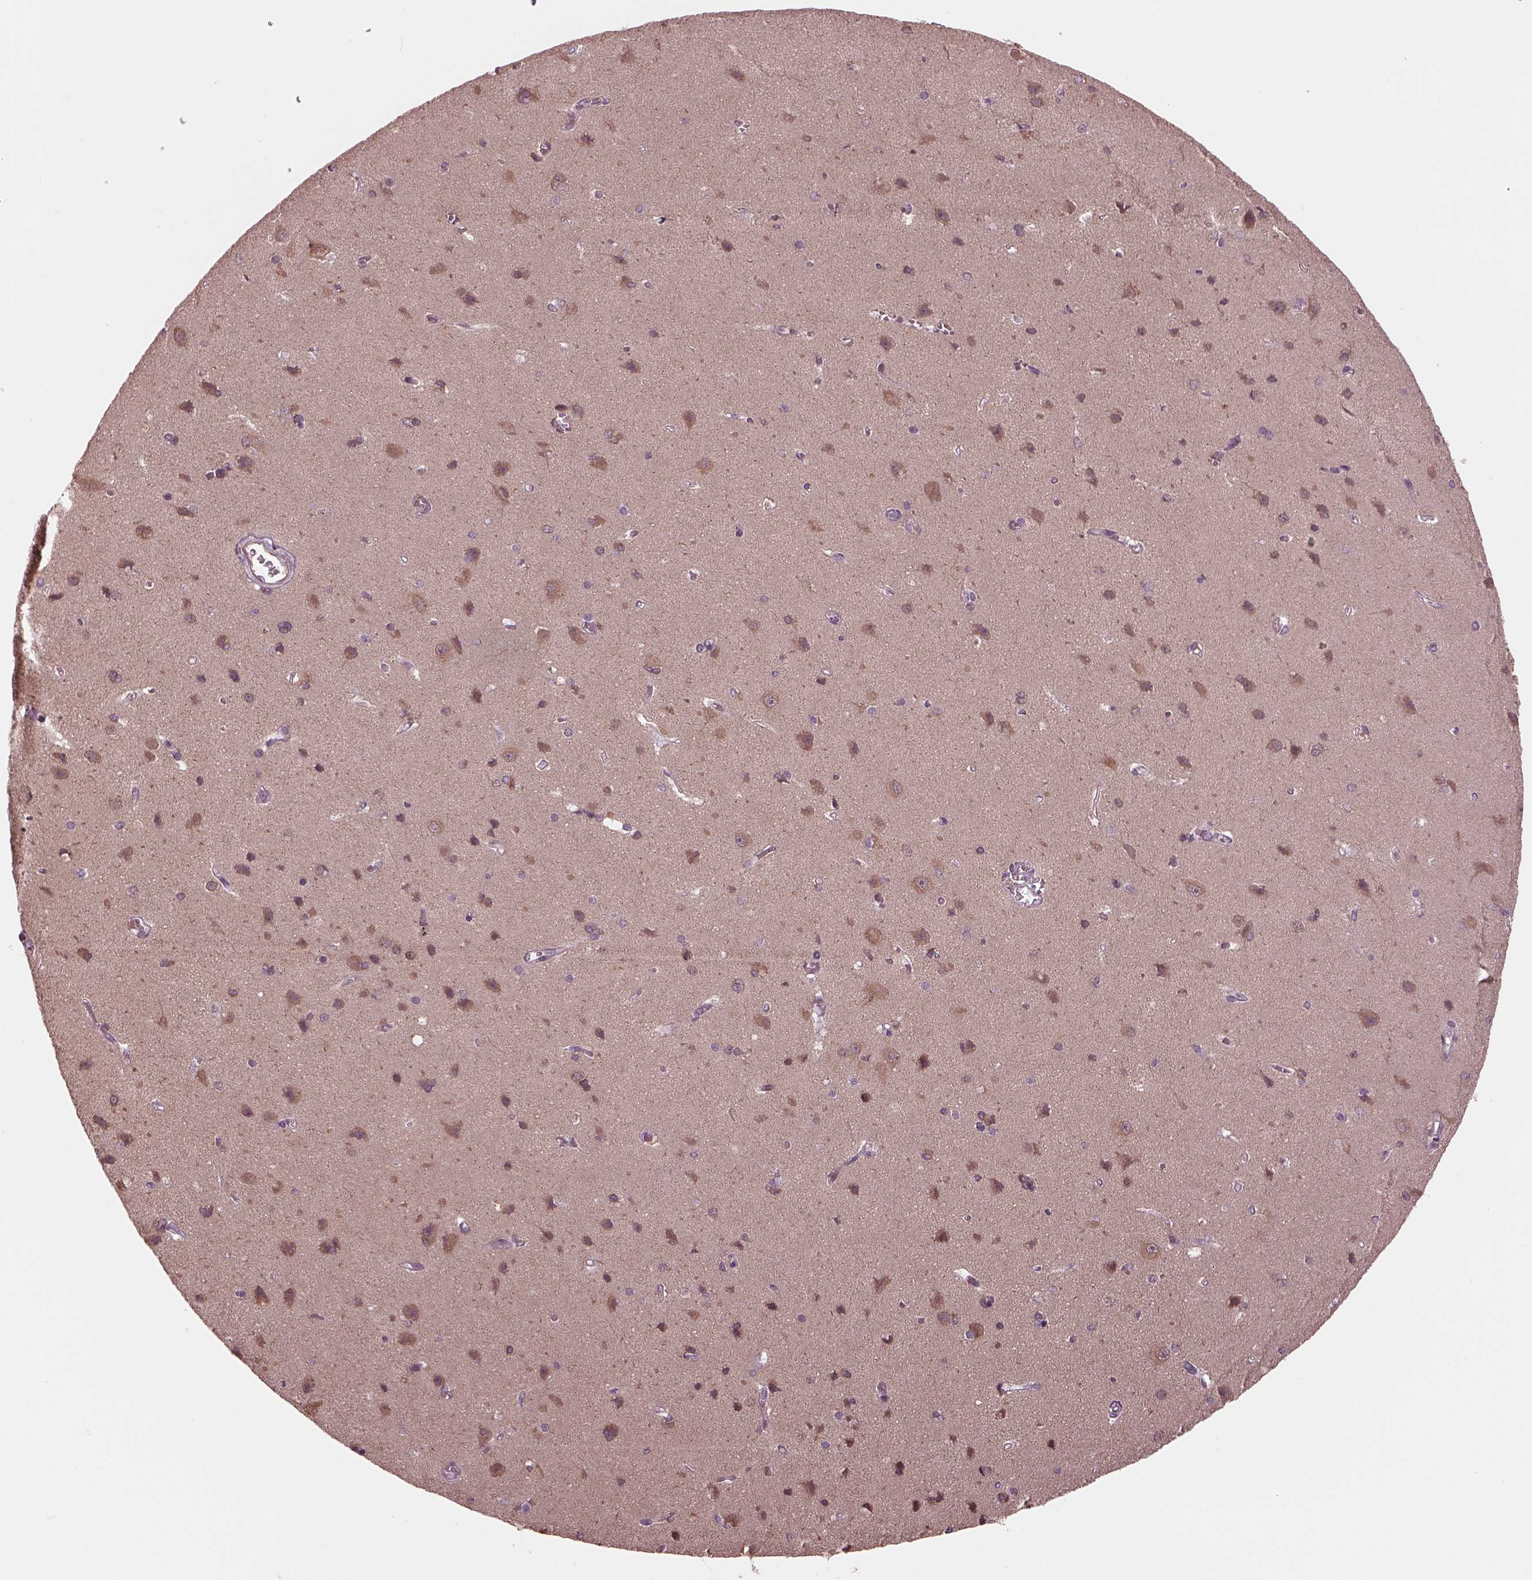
{"staining": {"intensity": "negative", "quantity": "none", "location": "none"}, "tissue": "cerebral cortex", "cell_type": "Endothelial cells", "image_type": "normal", "snomed": [{"axis": "morphology", "description": "Normal tissue, NOS"}, {"axis": "topography", "description": "Cerebral cortex"}], "caption": "Immunohistochemistry (IHC) micrograph of unremarkable cerebral cortex: human cerebral cortex stained with DAB reveals no significant protein staining in endothelial cells.", "gene": "RUFY3", "patient": {"sex": "male", "age": 37}}